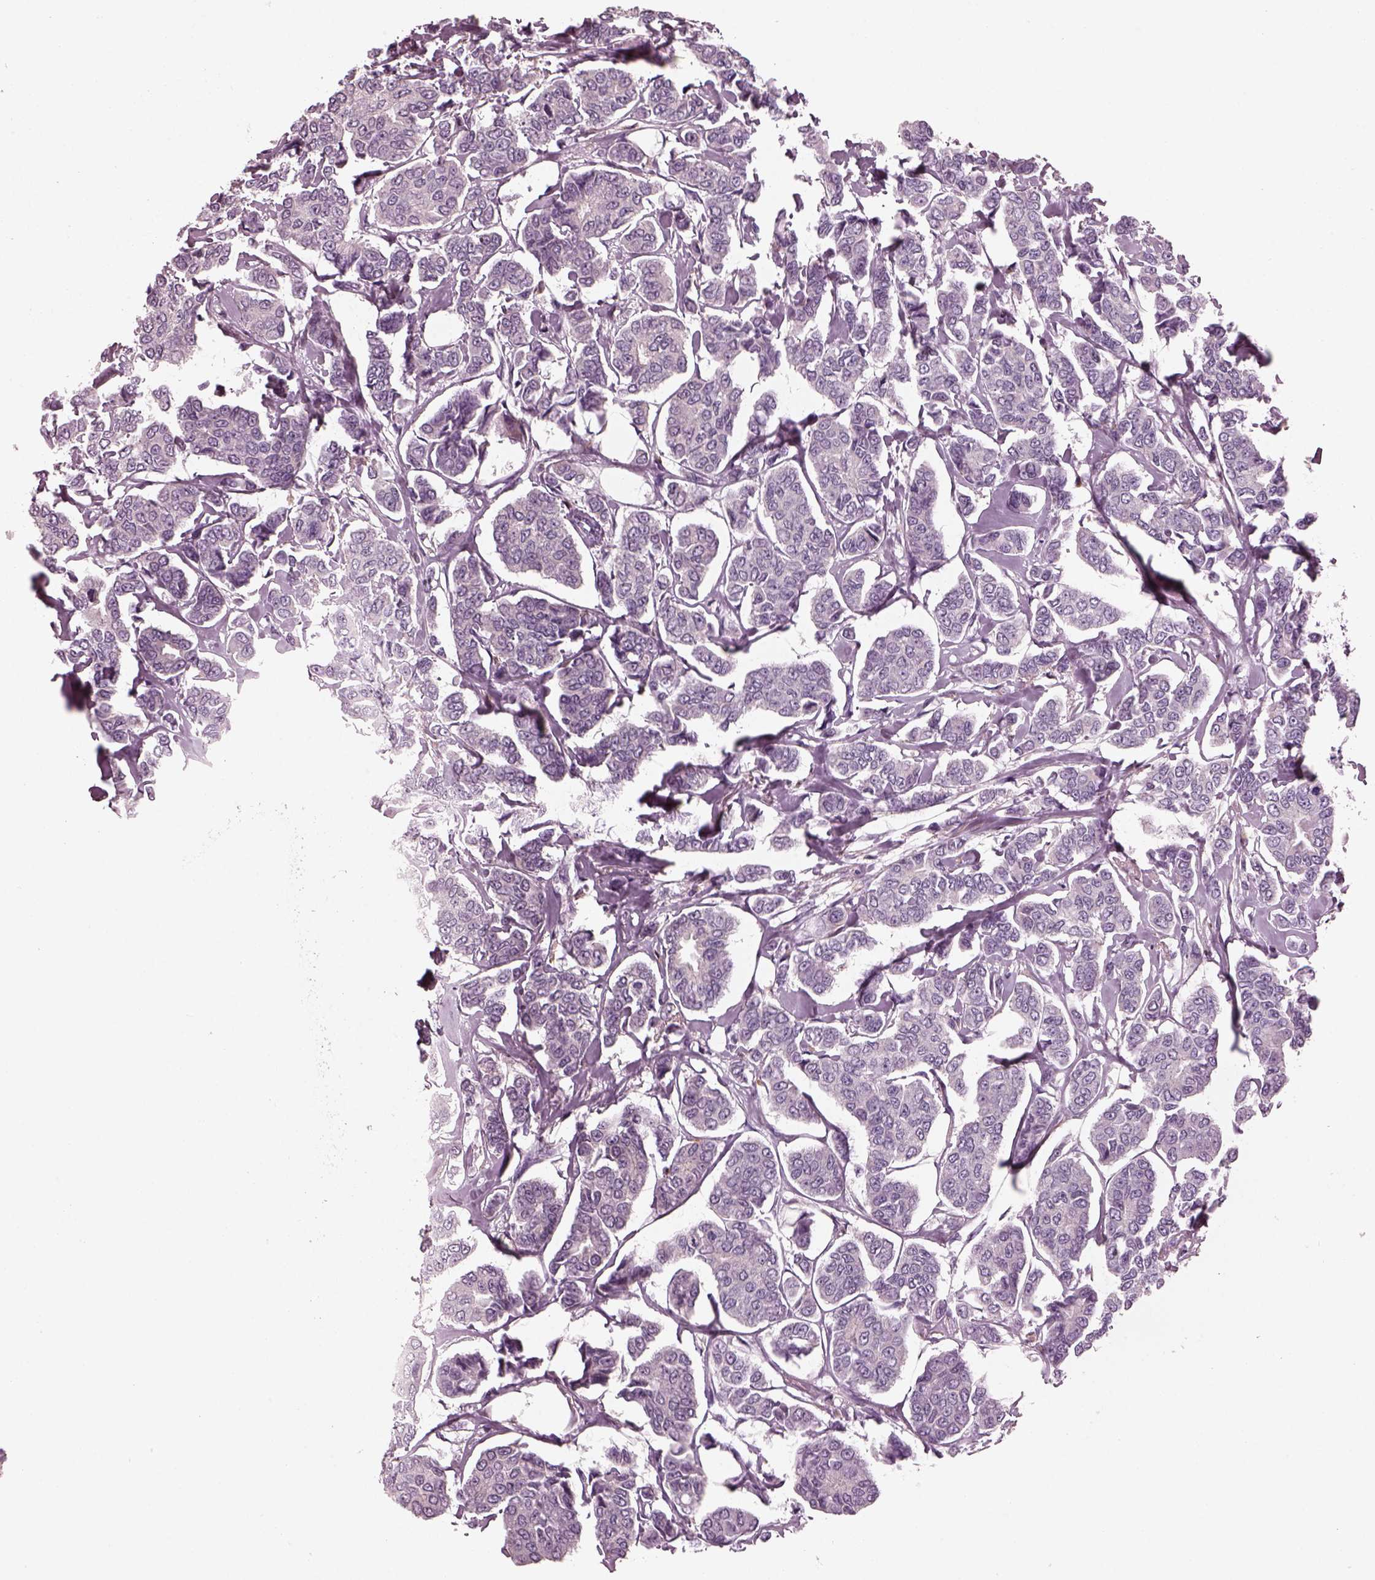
{"staining": {"intensity": "negative", "quantity": "none", "location": "none"}, "tissue": "breast cancer", "cell_type": "Tumor cells", "image_type": "cancer", "snomed": [{"axis": "morphology", "description": "Duct carcinoma"}, {"axis": "topography", "description": "Breast"}], "caption": "There is no significant staining in tumor cells of intraductal carcinoma (breast).", "gene": "SLAMF8", "patient": {"sex": "female", "age": 94}}